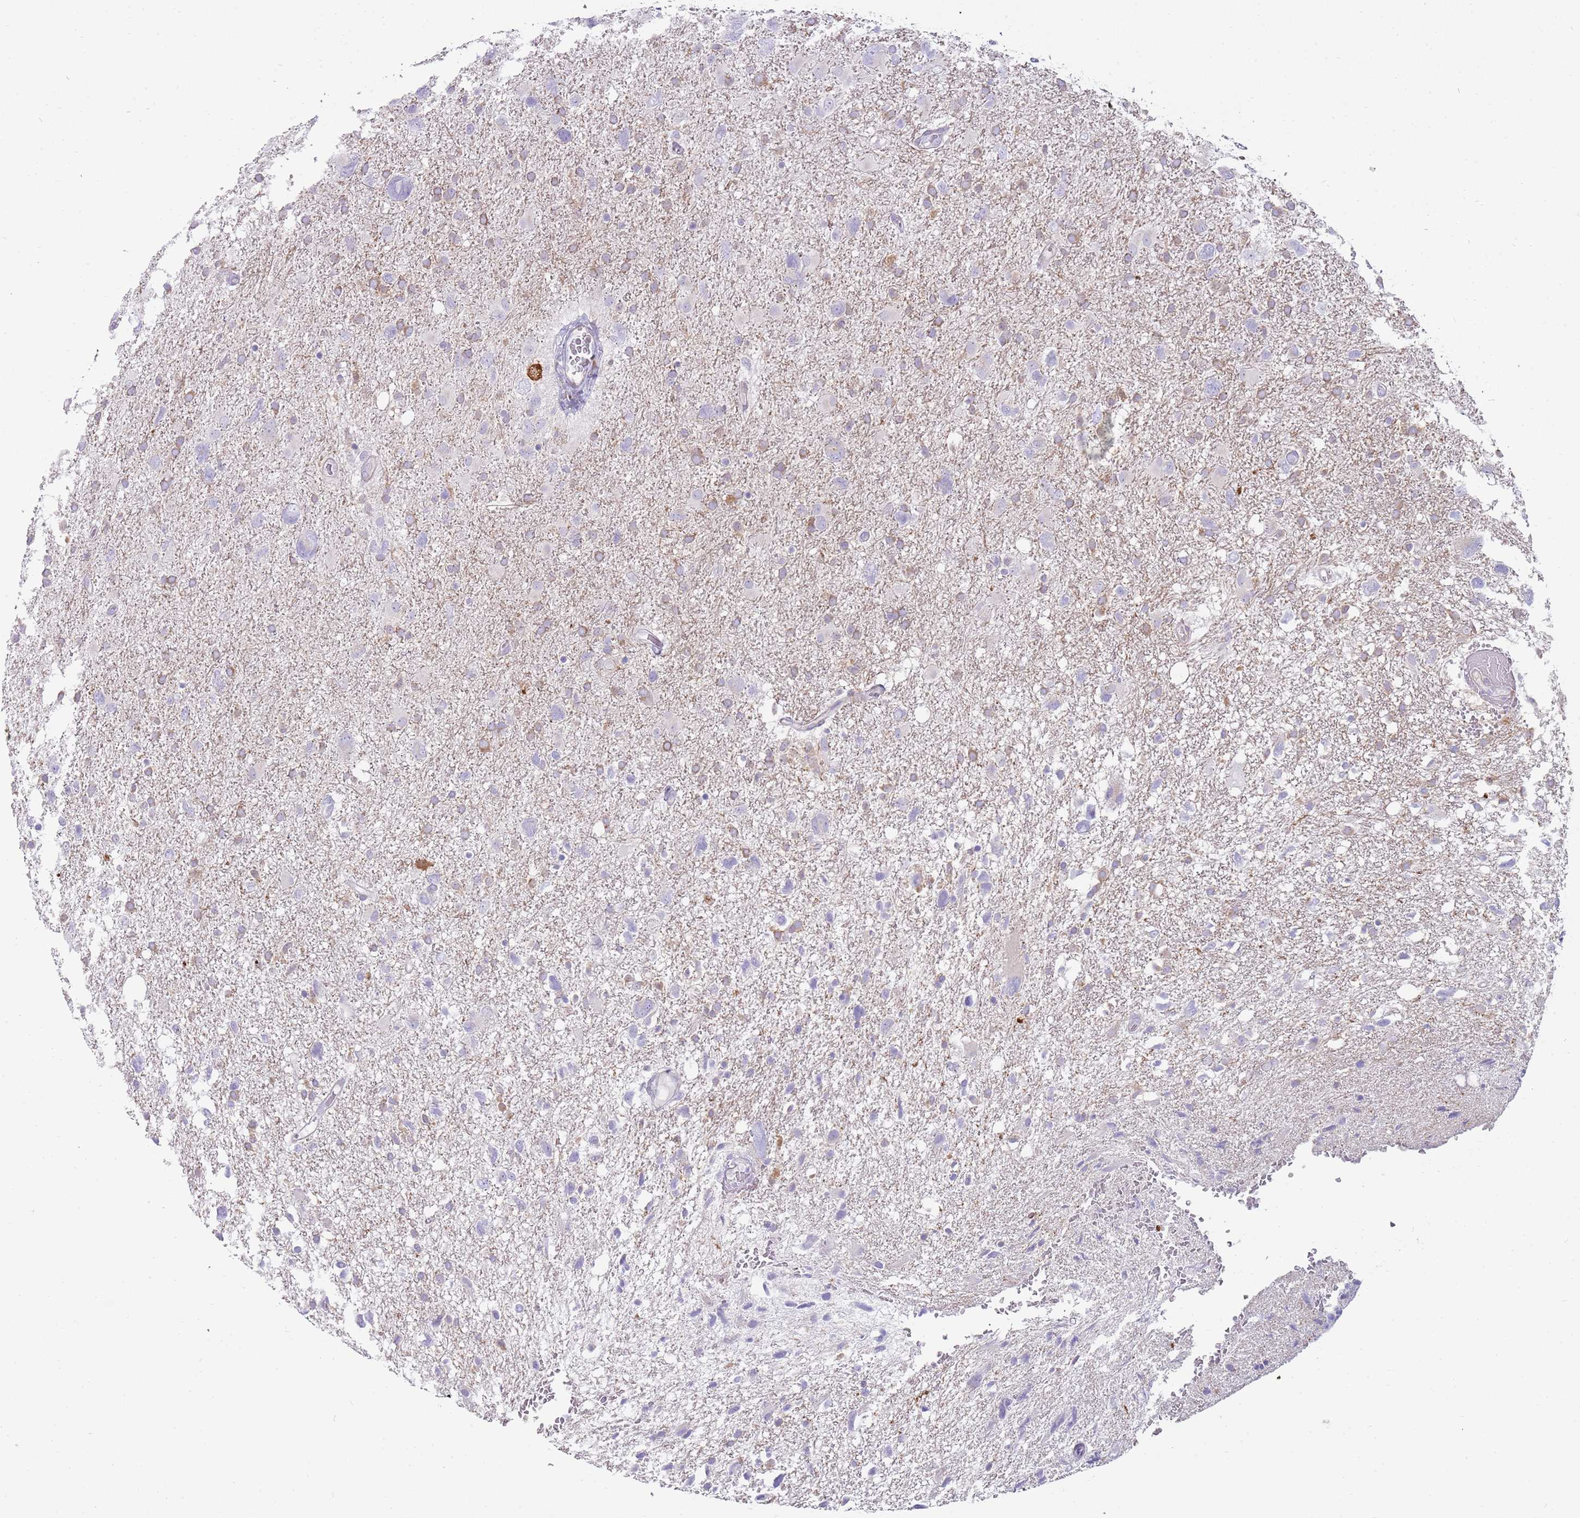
{"staining": {"intensity": "moderate", "quantity": "<25%", "location": "cytoplasmic/membranous"}, "tissue": "glioma", "cell_type": "Tumor cells", "image_type": "cancer", "snomed": [{"axis": "morphology", "description": "Glioma, malignant, High grade"}, {"axis": "topography", "description": "Brain"}], "caption": "High-power microscopy captured an immunohistochemistry image of high-grade glioma (malignant), revealing moderate cytoplasmic/membranous expression in approximately <25% of tumor cells.", "gene": "DIPK1C", "patient": {"sex": "male", "age": 61}}